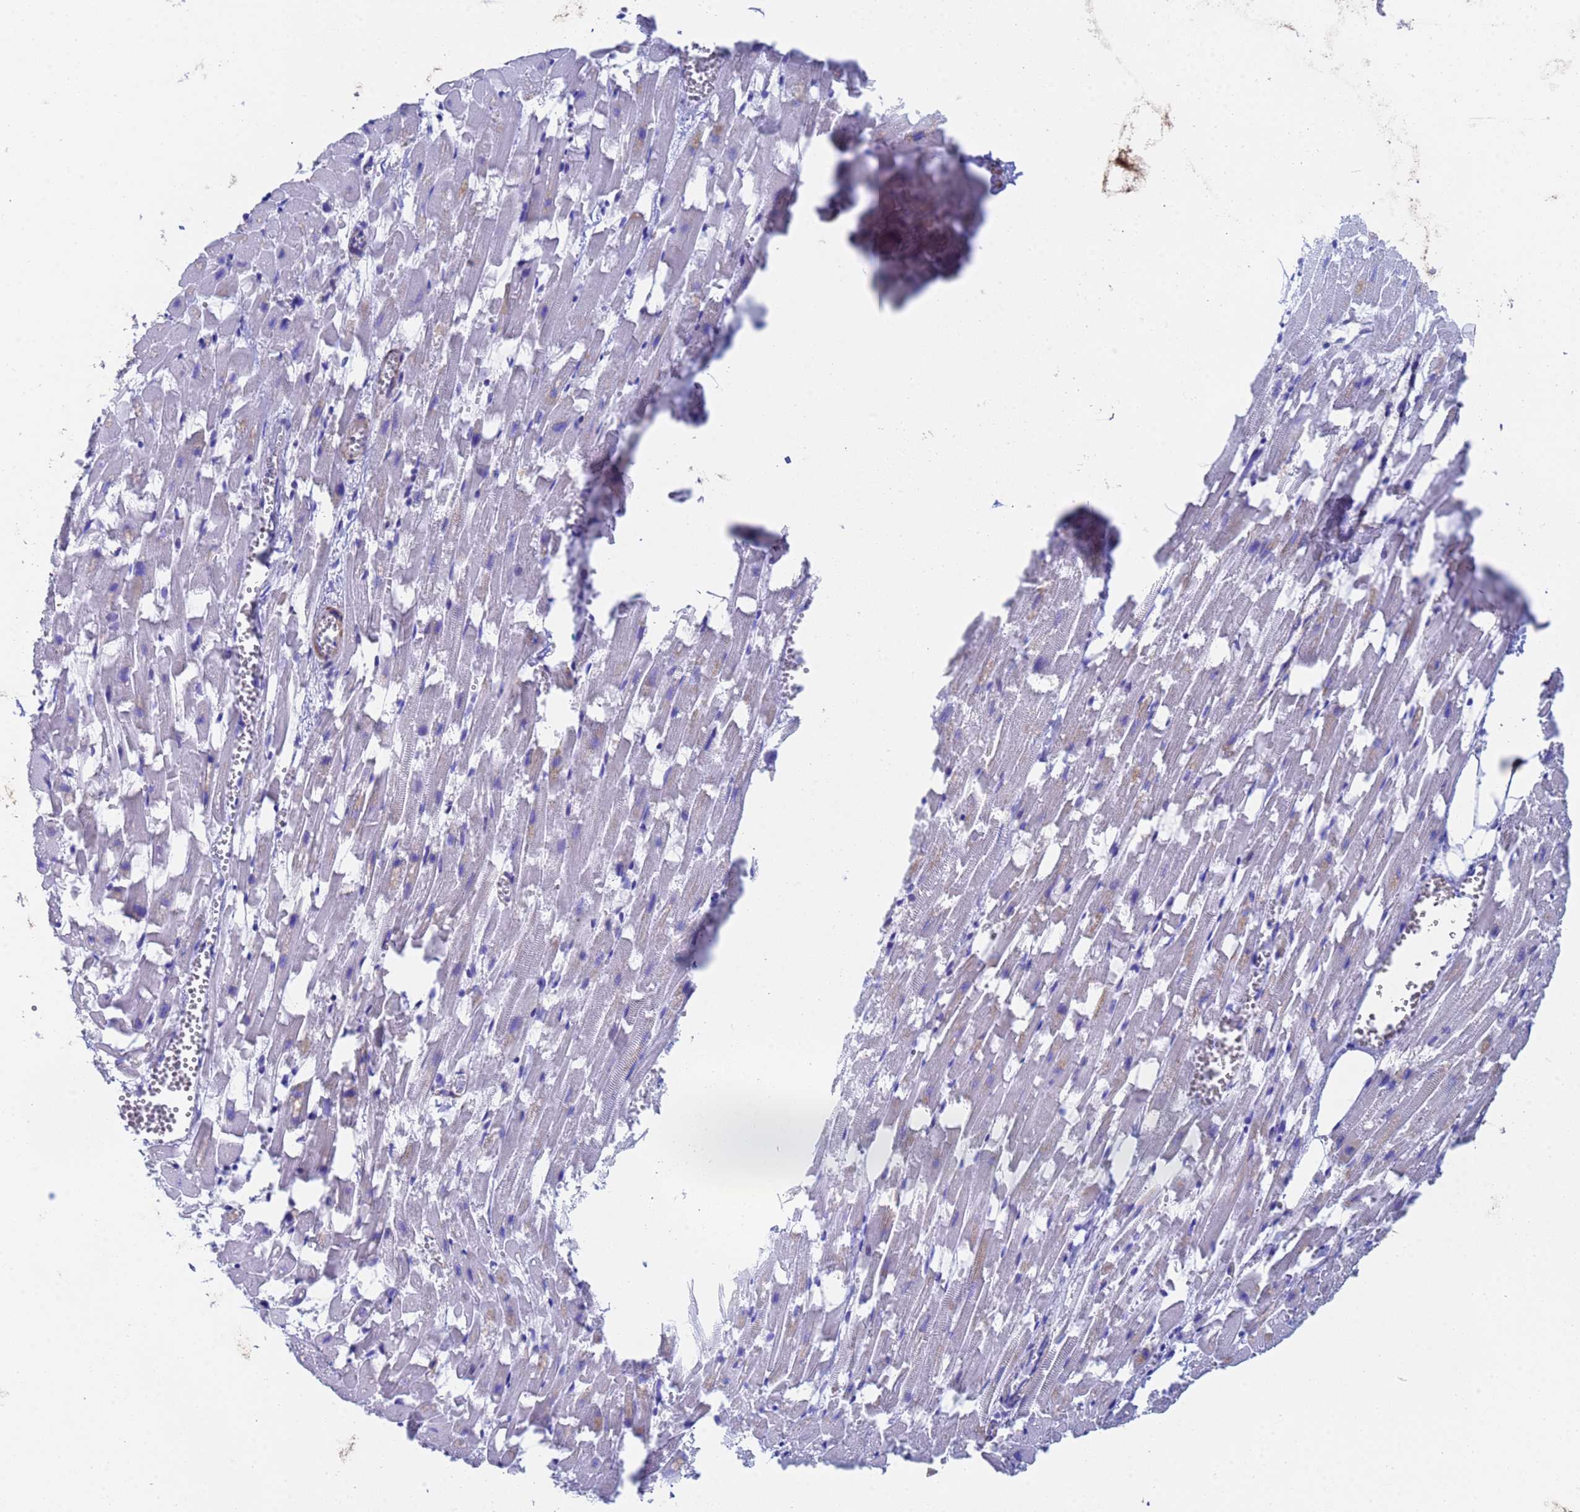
{"staining": {"intensity": "negative", "quantity": "none", "location": "none"}, "tissue": "heart muscle", "cell_type": "Cardiomyocytes", "image_type": "normal", "snomed": [{"axis": "morphology", "description": "Normal tissue, NOS"}, {"axis": "topography", "description": "Heart"}], "caption": "Immunohistochemistry (IHC) photomicrograph of benign heart muscle: human heart muscle stained with DAB displays no significant protein positivity in cardiomyocytes.", "gene": "CST1", "patient": {"sex": "female", "age": 64}}